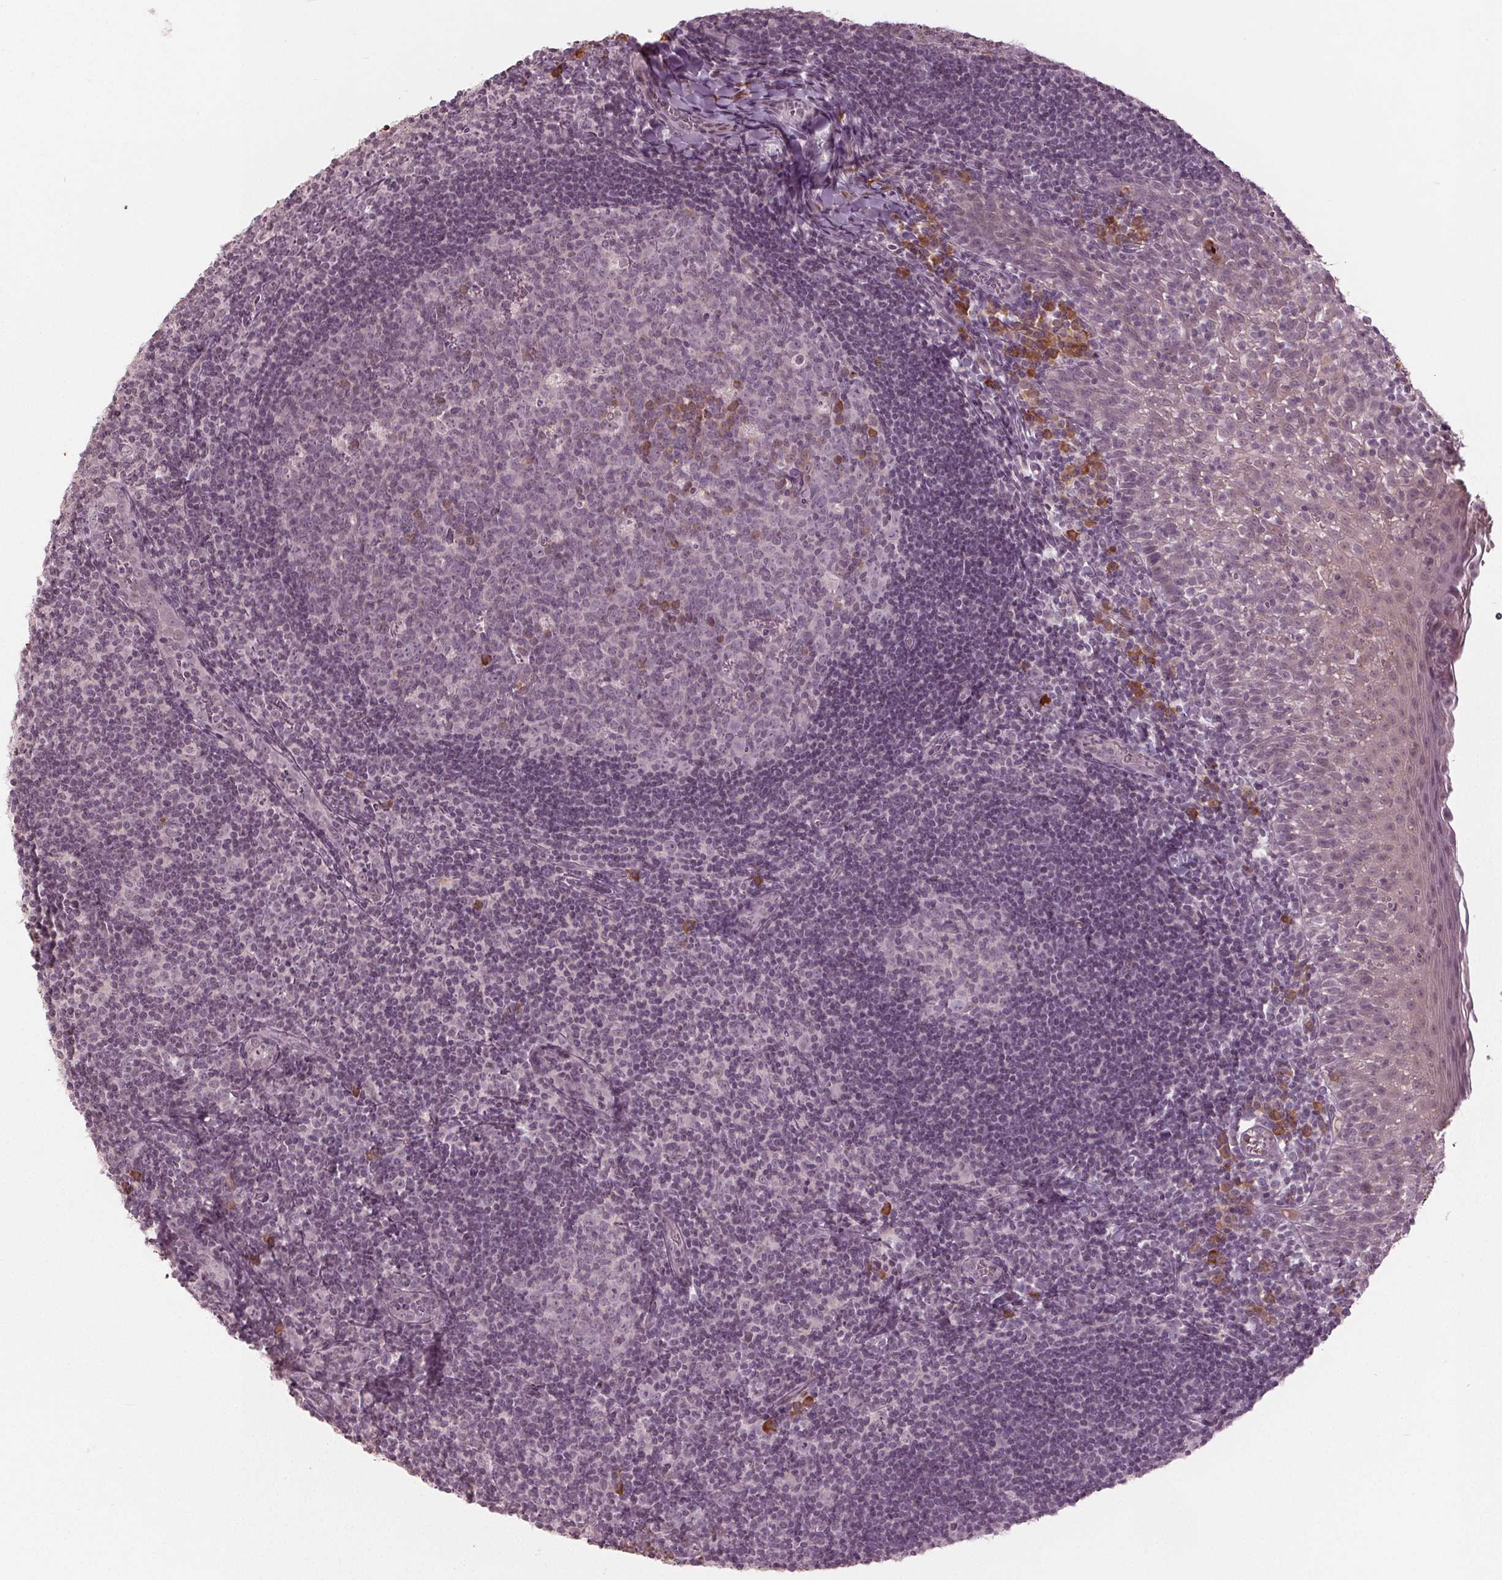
{"staining": {"intensity": "weak", "quantity": "<25%", "location": "cytoplasmic/membranous"}, "tissue": "lymph node", "cell_type": "Germinal center cells", "image_type": "normal", "snomed": [{"axis": "morphology", "description": "Normal tissue, NOS"}, {"axis": "topography", "description": "Lymph node"}], "caption": "Lymph node was stained to show a protein in brown. There is no significant staining in germinal center cells. Nuclei are stained in blue.", "gene": "CXCL16", "patient": {"sex": "female", "age": 21}}